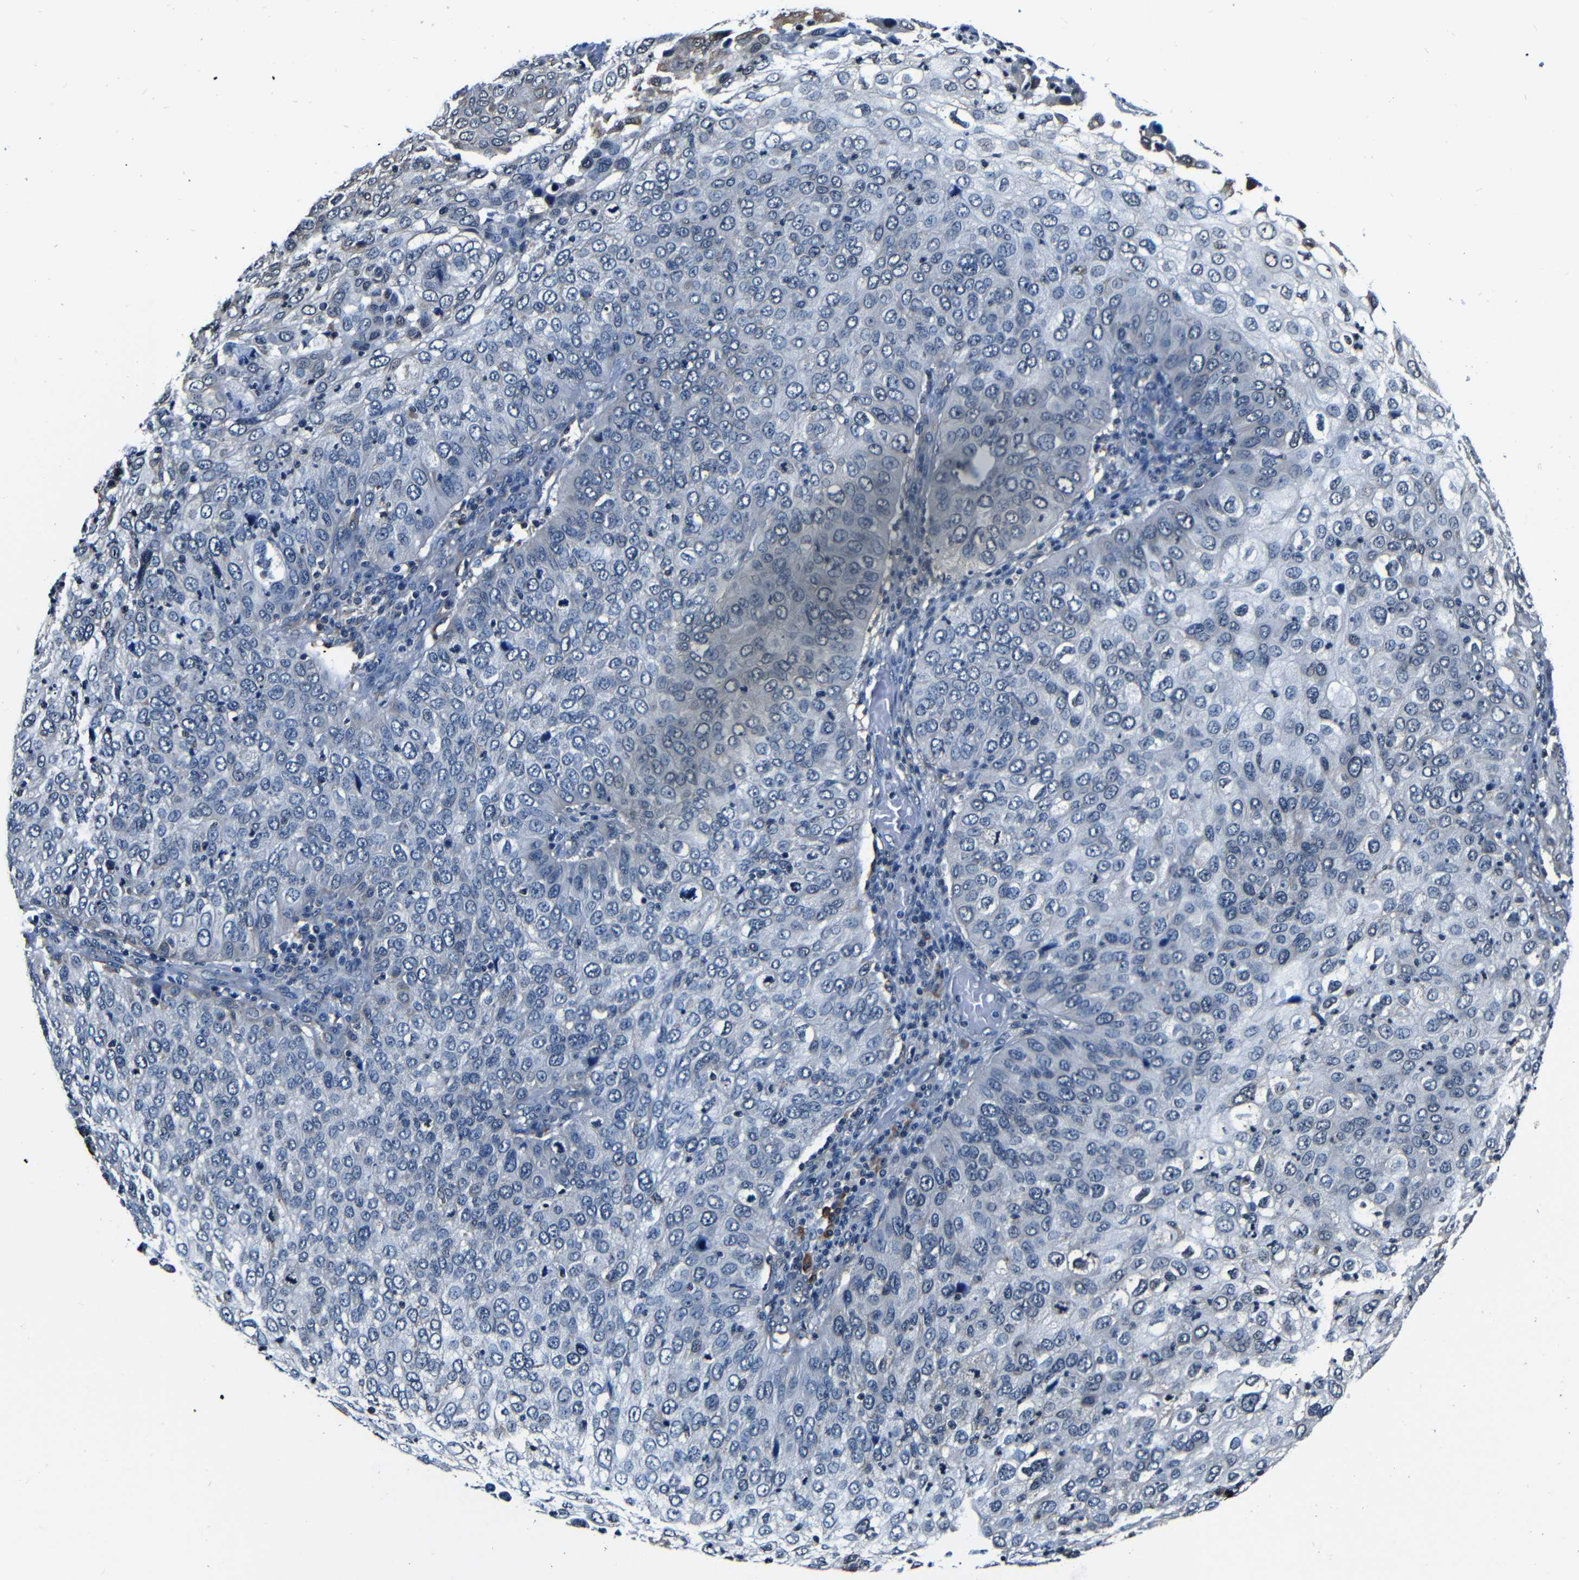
{"staining": {"intensity": "negative", "quantity": "none", "location": "none"}, "tissue": "skin cancer", "cell_type": "Tumor cells", "image_type": "cancer", "snomed": [{"axis": "morphology", "description": "Squamous cell carcinoma, NOS"}, {"axis": "topography", "description": "Skin"}], "caption": "An IHC photomicrograph of squamous cell carcinoma (skin) is shown. There is no staining in tumor cells of squamous cell carcinoma (skin).", "gene": "NCBP3", "patient": {"sex": "male", "age": 87}}